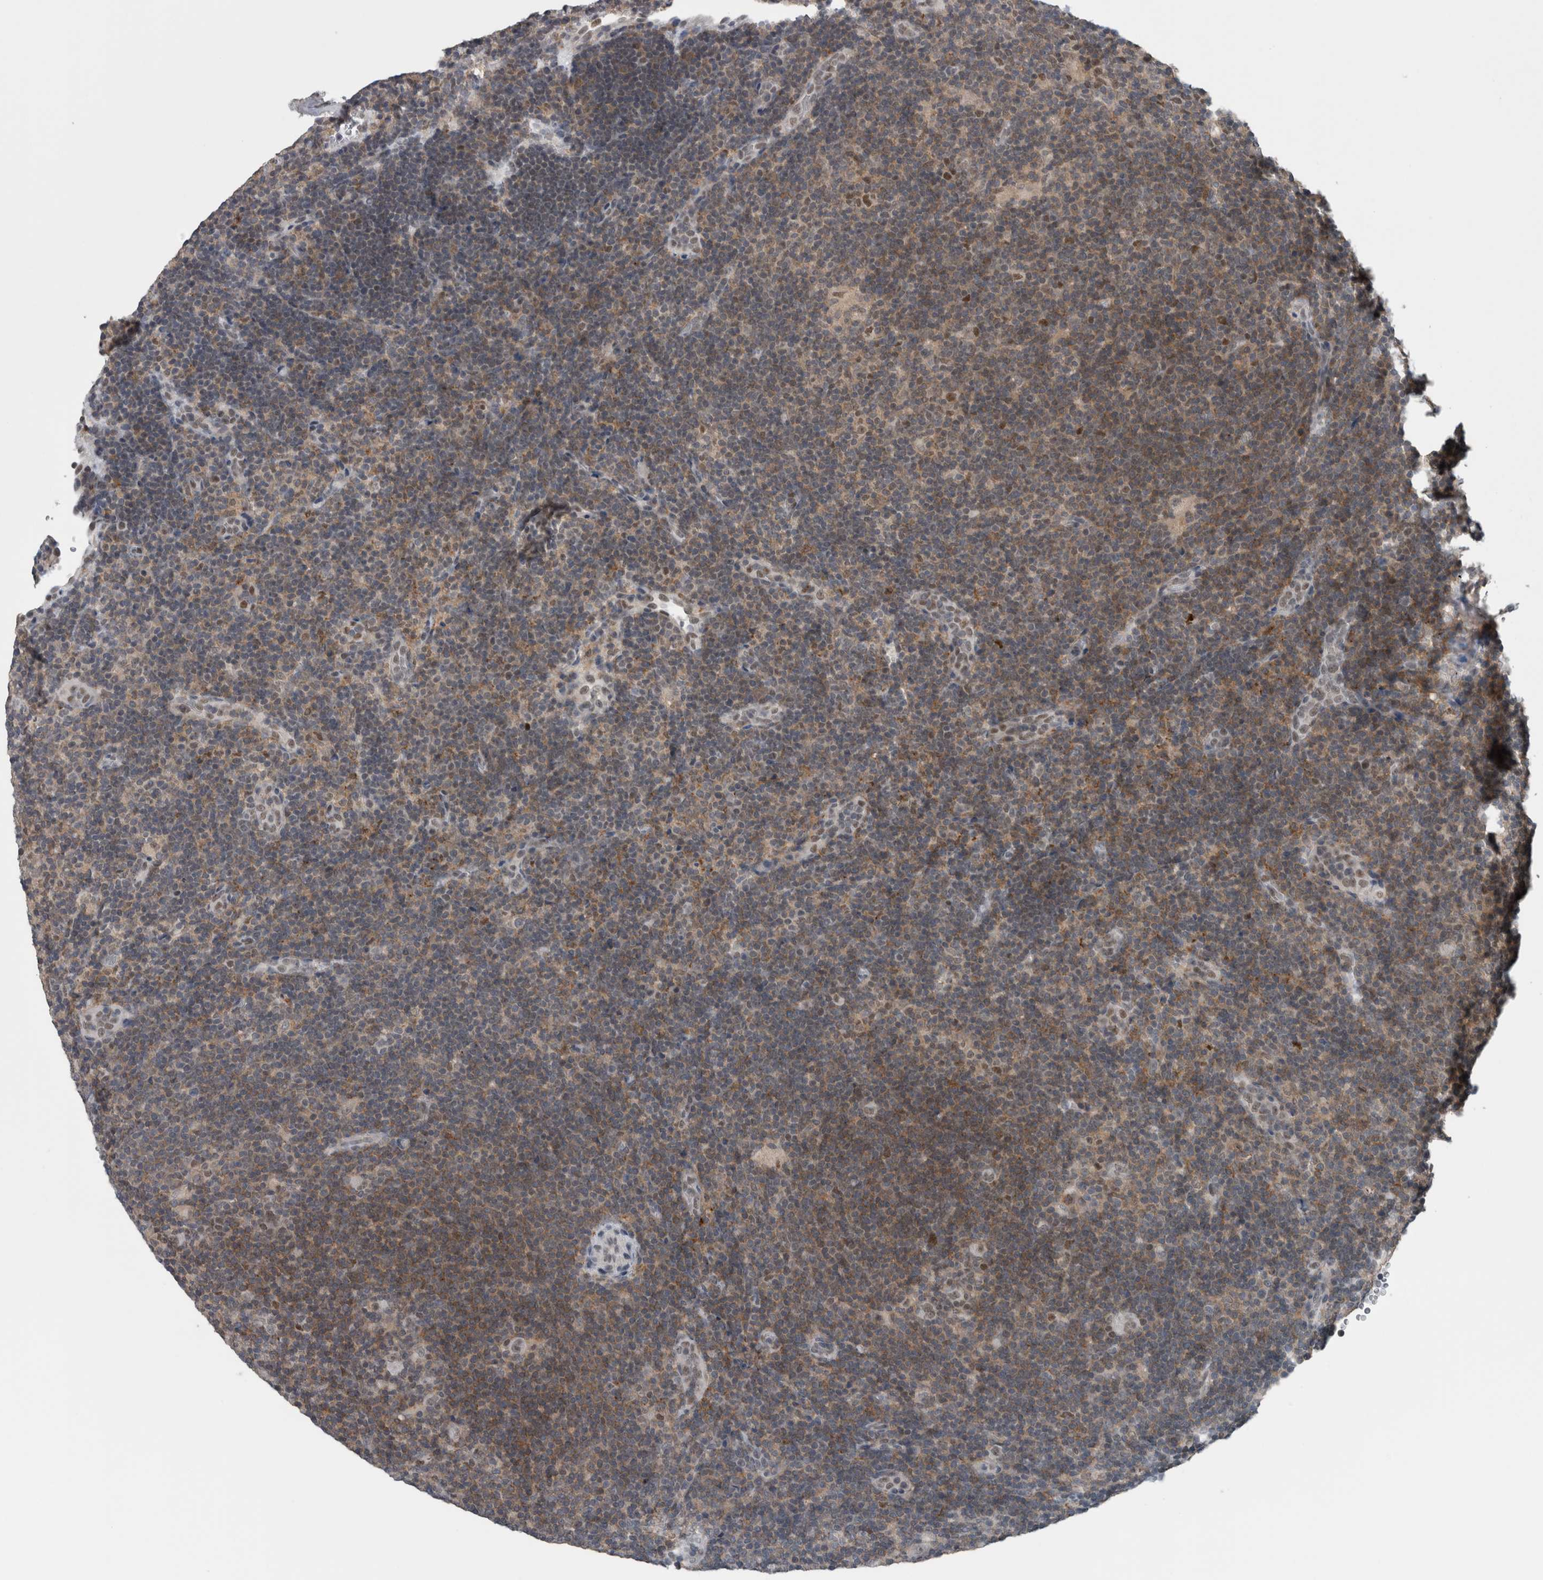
{"staining": {"intensity": "weak", "quantity": ">75%", "location": "nuclear"}, "tissue": "lymphoma", "cell_type": "Tumor cells", "image_type": "cancer", "snomed": [{"axis": "morphology", "description": "Hodgkin's disease, NOS"}, {"axis": "topography", "description": "Lymph node"}], "caption": "Immunohistochemical staining of human Hodgkin's disease shows low levels of weak nuclear staining in about >75% of tumor cells.", "gene": "ZBTB21", "patient": {"sex": "female", "age": 57}}